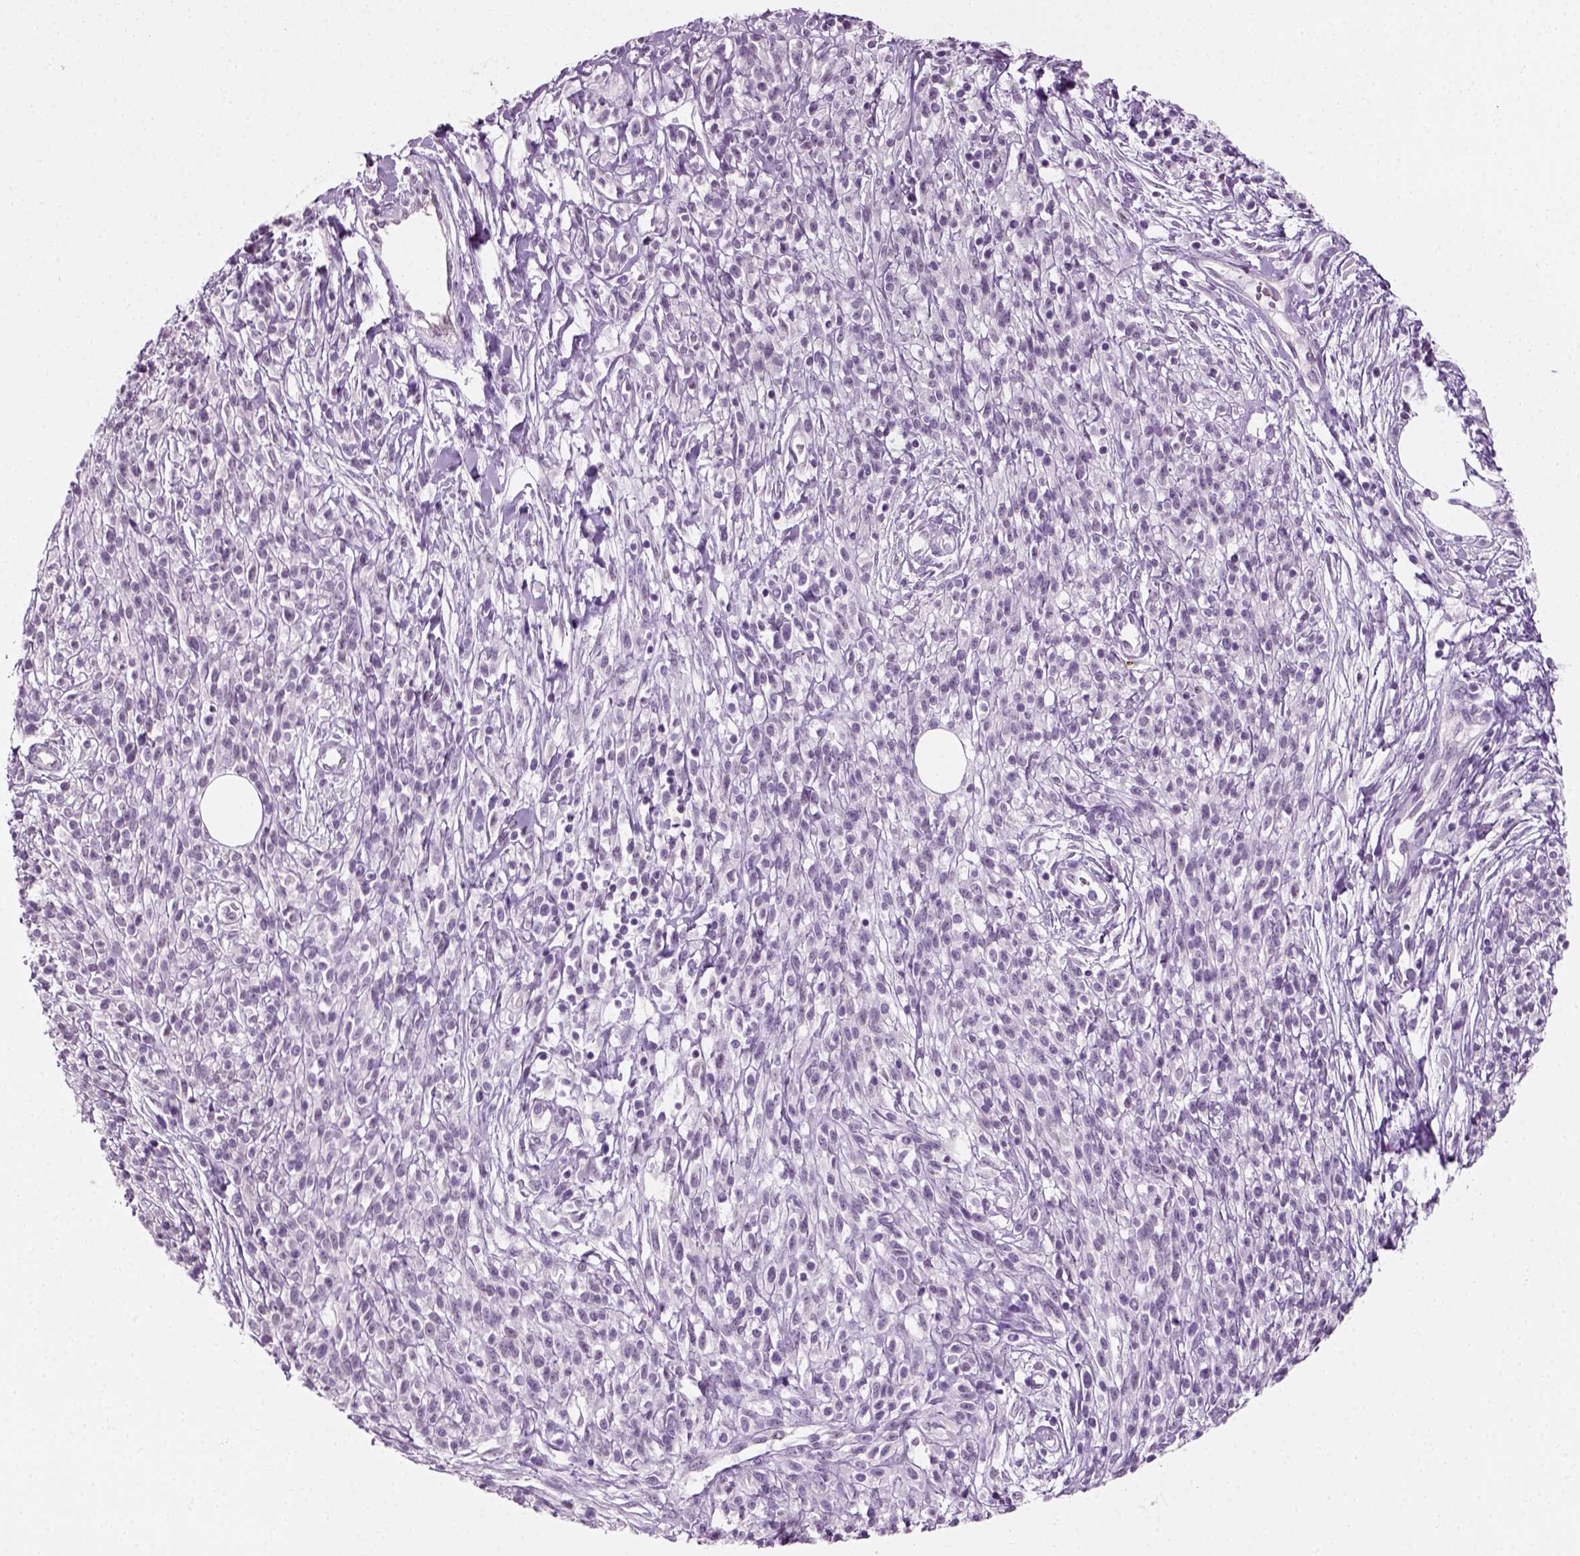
{"staining": {"intensity": "negative", "quantity": "none", "location": "none"}, "tissue": "melanoma", "cell_type": "Tumor cells", "image_type": "cancer", "snomed": [{"axis": "morphology", "description": "Malignant melanoma, NOS"}, {"axis": "topography", "description": "Skin"}, {"axis": "topography", "description": "Skin of trunk"}], "caption": "Immunohistochemical staining of human melanoma reveals no significant expression in tumor cells. Brightfield microscopy of immunohistochemistry (IHC) stained with DAB (3,3'-diaminobenzidine) (brown) and hematoxylin (blue), captured at high magnification.", "gene": "SPATA31E1", "patient": {"sex": "male", "age": 74}}